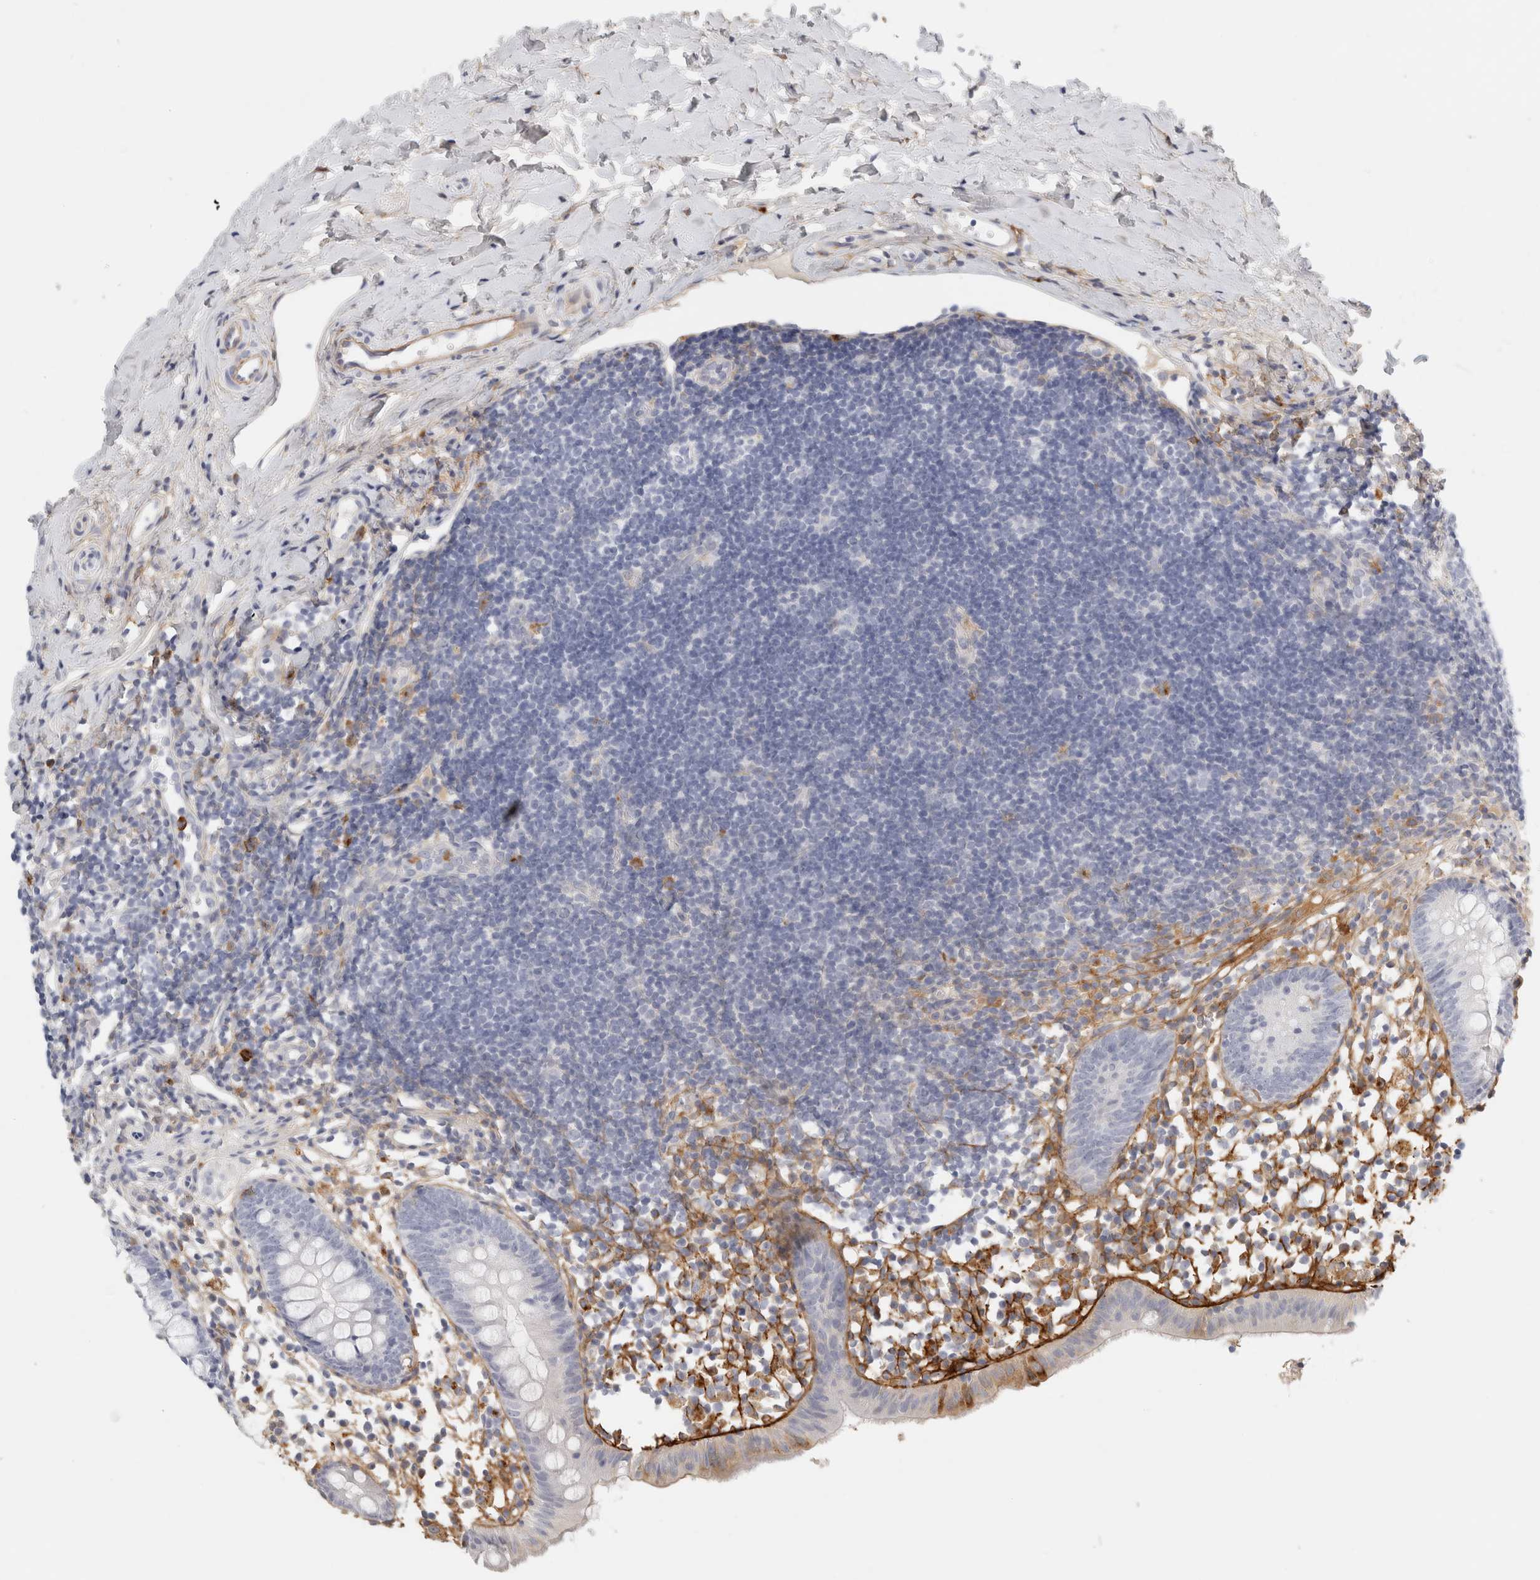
{"staining": {"intensity": "negative", "quantity": "none", "location": "none"}, "tissue": "appendix", "cell_type": "Glandular cells", "image_type": "normal", "snomed": [{"axis": "morphology", "description": "Normal tissue, NOS"}, {"axis": "topography", "description": "Appendix"}], "caption": "Immunohistochemistry (IHC) photomicrograph of benign appendix: appendix stained with DAB exhibits no significant protein staining in glandular cells.", "gene": "FGL2", "patient": {"sex": "female", "age": 20}}